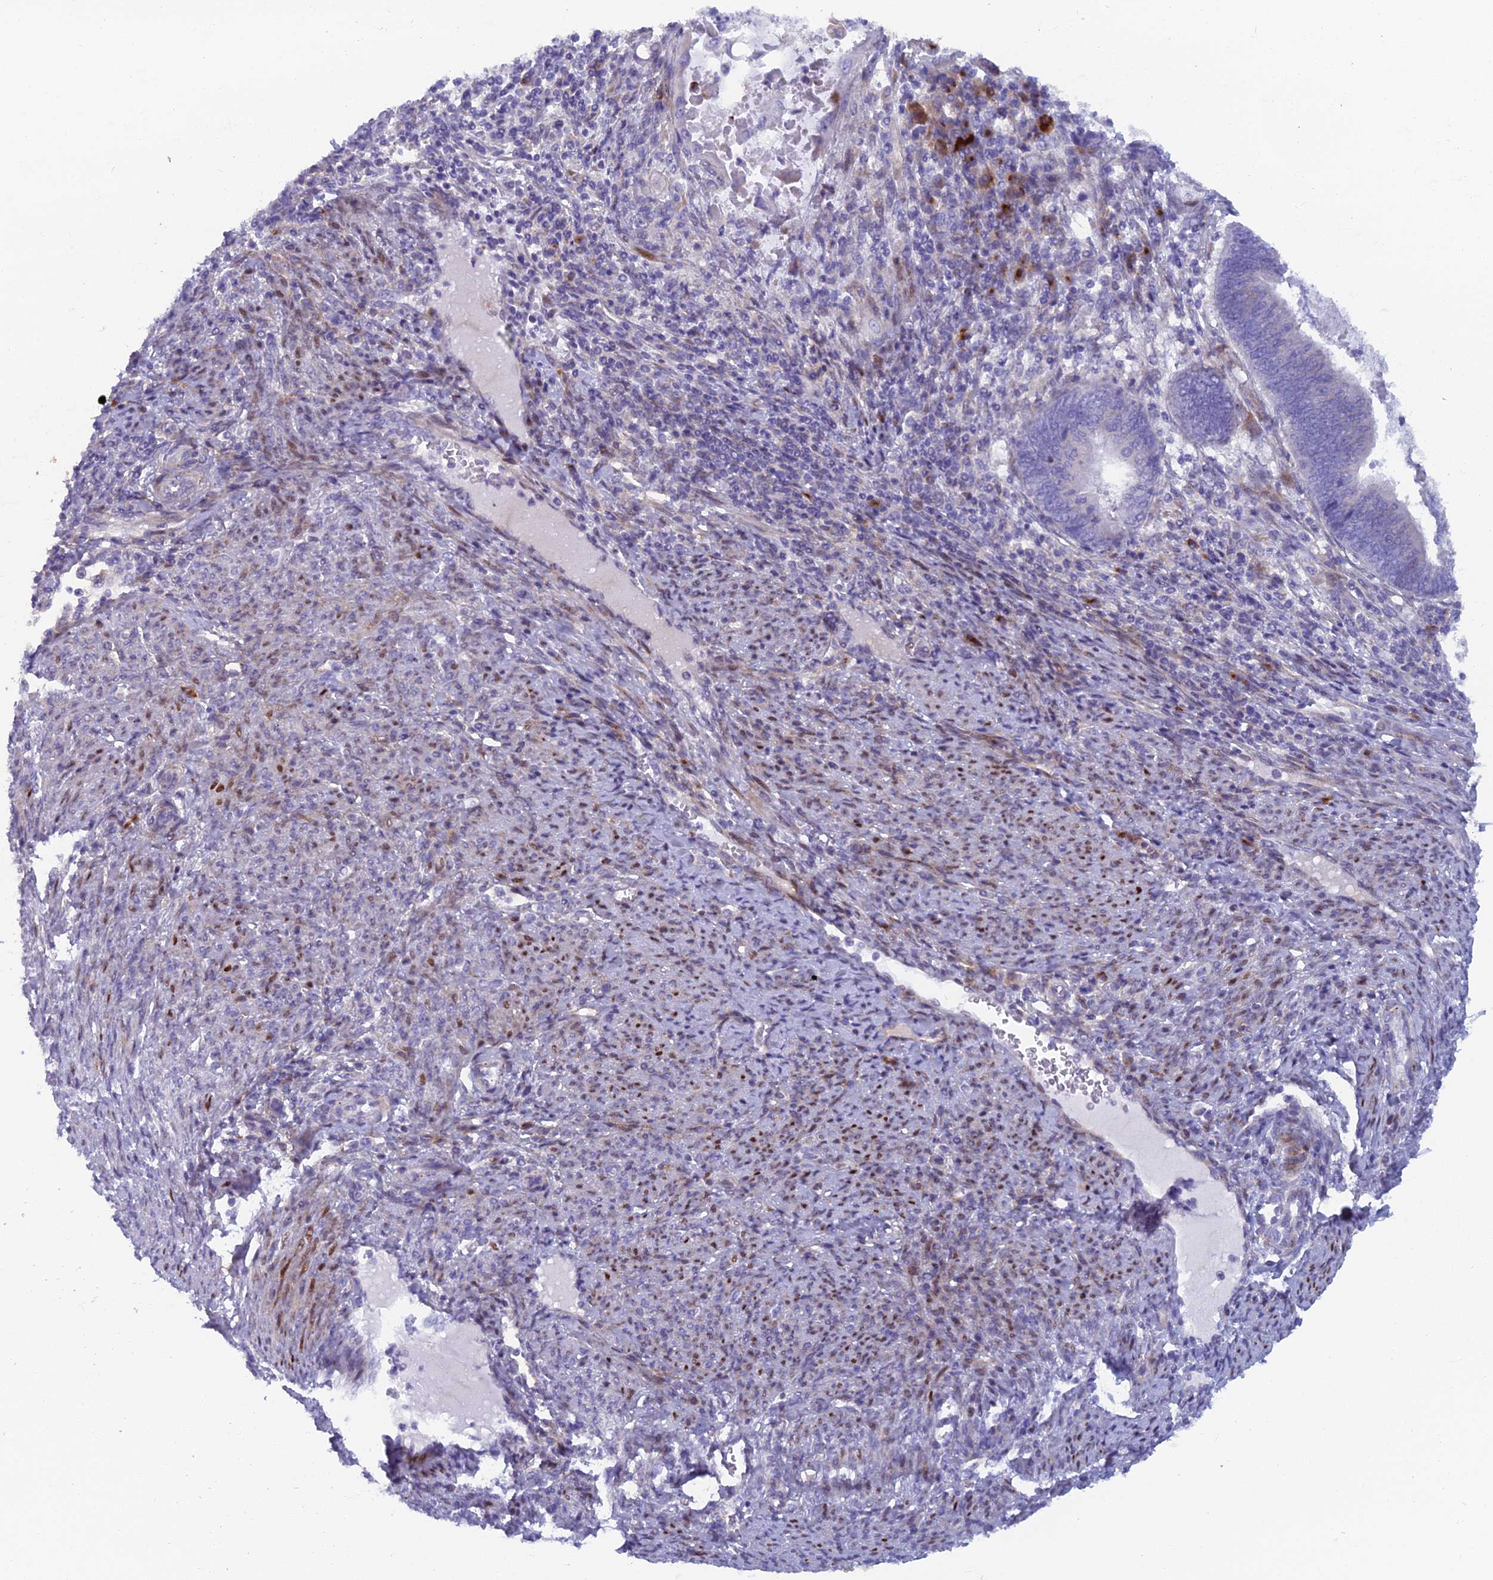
{"staining": {"intensity": "negative", "quantity": "none", "location": "none"}, "tissue": "endometrial cancer", "cell_type": "Tumor cells", "image_type": "cancer", "snomed": [{"axis": "morphology", "description": "Adenocarcinoma, NOS"}, {"axis": "topography", "description": "Uterus"}, {"axis": "topography", "description": "Endometrium"}], "caption": "Immunohistochemical staining of human endometrial cancer (adenocarcinoma) shows no significant expression in tumor cells. The staining was performed using DAB to visualize the protein expression in brown, while the nuclei were stained in blue with hematoxylin (Magnification: 20x).", "gene": "B9D2", "patient": {"sex": "female", "age": 70}}